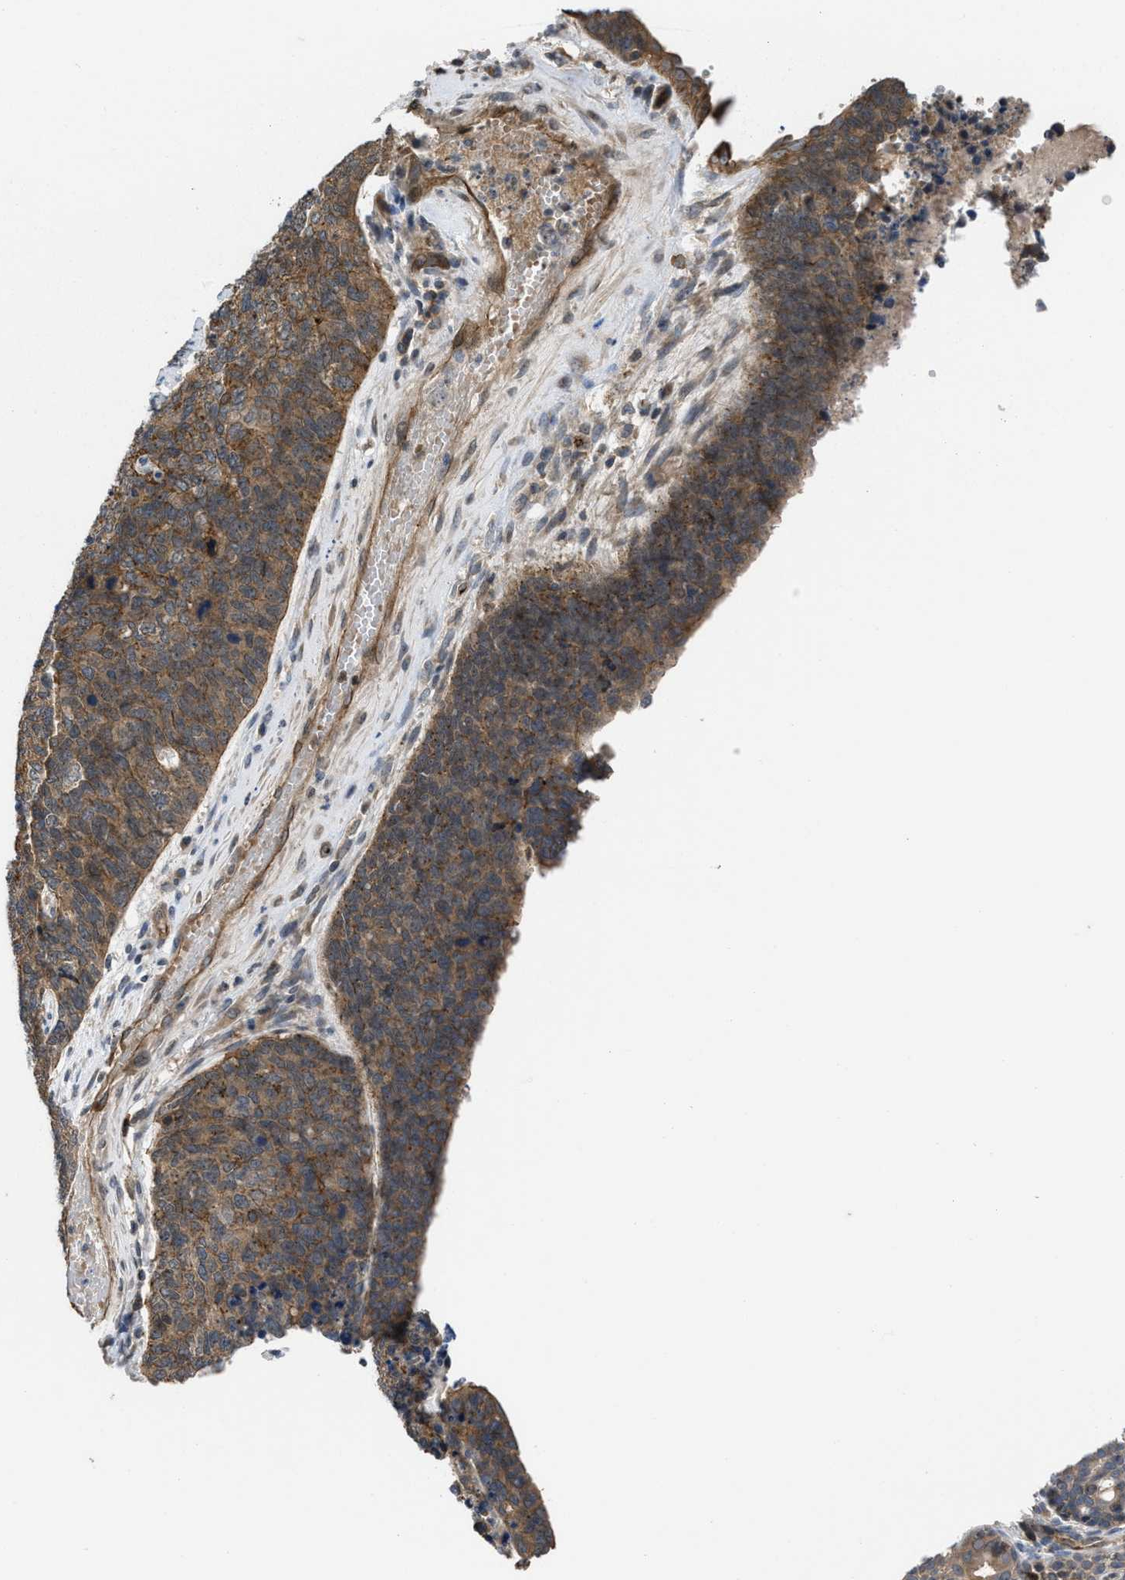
{"staining": {"intensity": "moderate", "quantity": "<25%", "location": "cytoplasmic/membranous"}, "tissue": "cervical cancer", "cell_type": "Tumor cells", "image_type": "cancer", "snomed": [{"axis": "morphology", "description": "Squamous cell carcinoma, NOS"}, {"axis": "topography", "description": "Cervix"}], "caption": "High-magnification brightfield microscopy of squamous cell carcinoma (cervical) stained with DAB (3,3'-diaminobenzidine) (brown) and counterstained with hematoxylin (blue). tumor cells exhibit moderate cytoplasmic/membranous expression is present in approximately<25% of cells. (brown staining indicates protein expression, while blue staining denotes nuclei).", "gene": "GPATCH2L", "patient": {"sex": "female", "age": 63}}